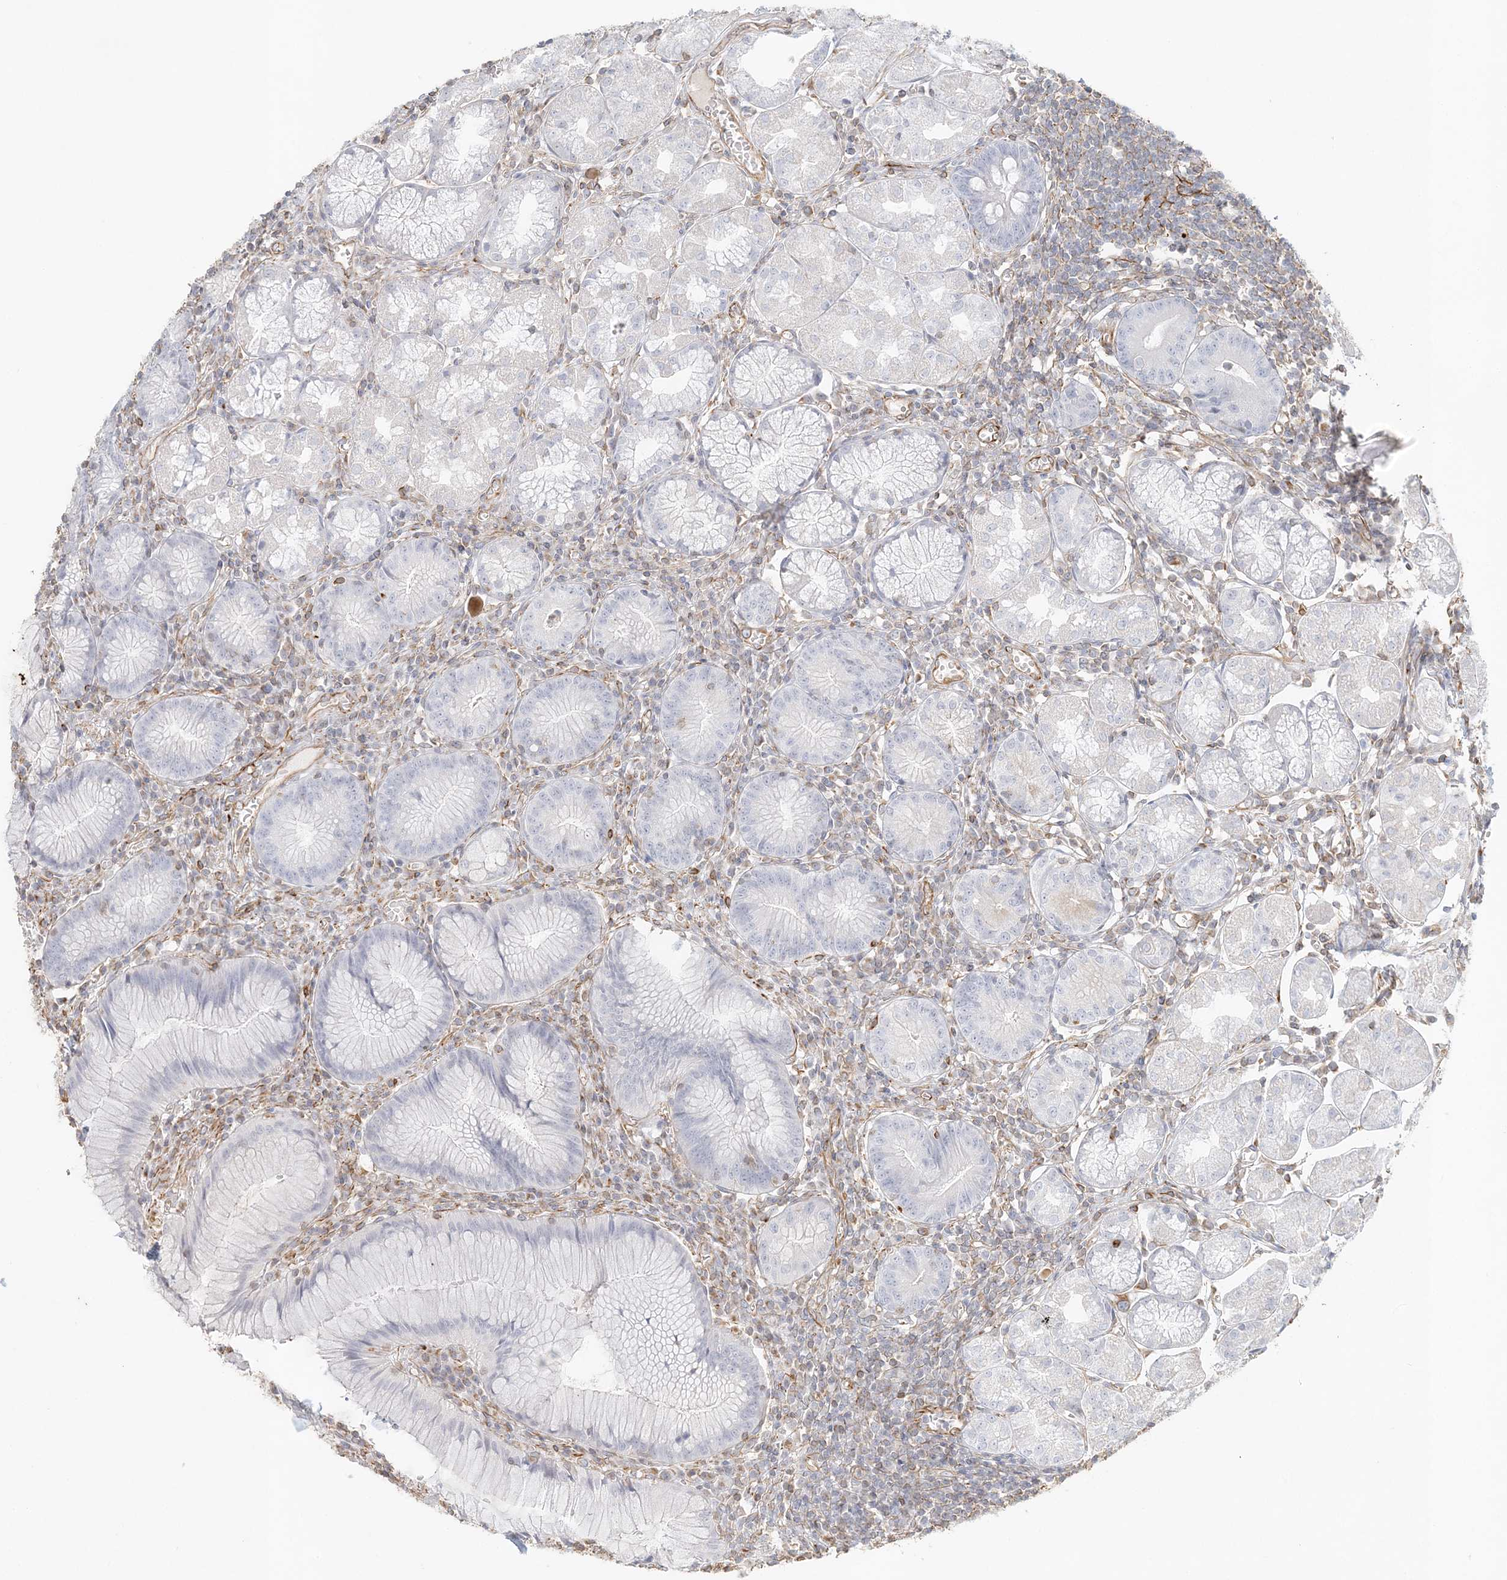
{"staining": {"intensity": "negative", "quantity": "none", "location": "none"}, "tissue": "stomach", "cell_type": "Glandular cells", "image_type": "normal", "snomed": [{"axis": "morphology", "description": "Normal tissue, NOS"}, {"axis": "topography", "description": "Stomach"}], "caption": "Glandular cells show no significant staining in benign stomach. (Stains: DAB IHC with hematoxylin counter stain, Microscopy: brightfield microscopy at high magnification).", "gene": "DMRTB1", "patient": {"sex": "male", "age": 55}}